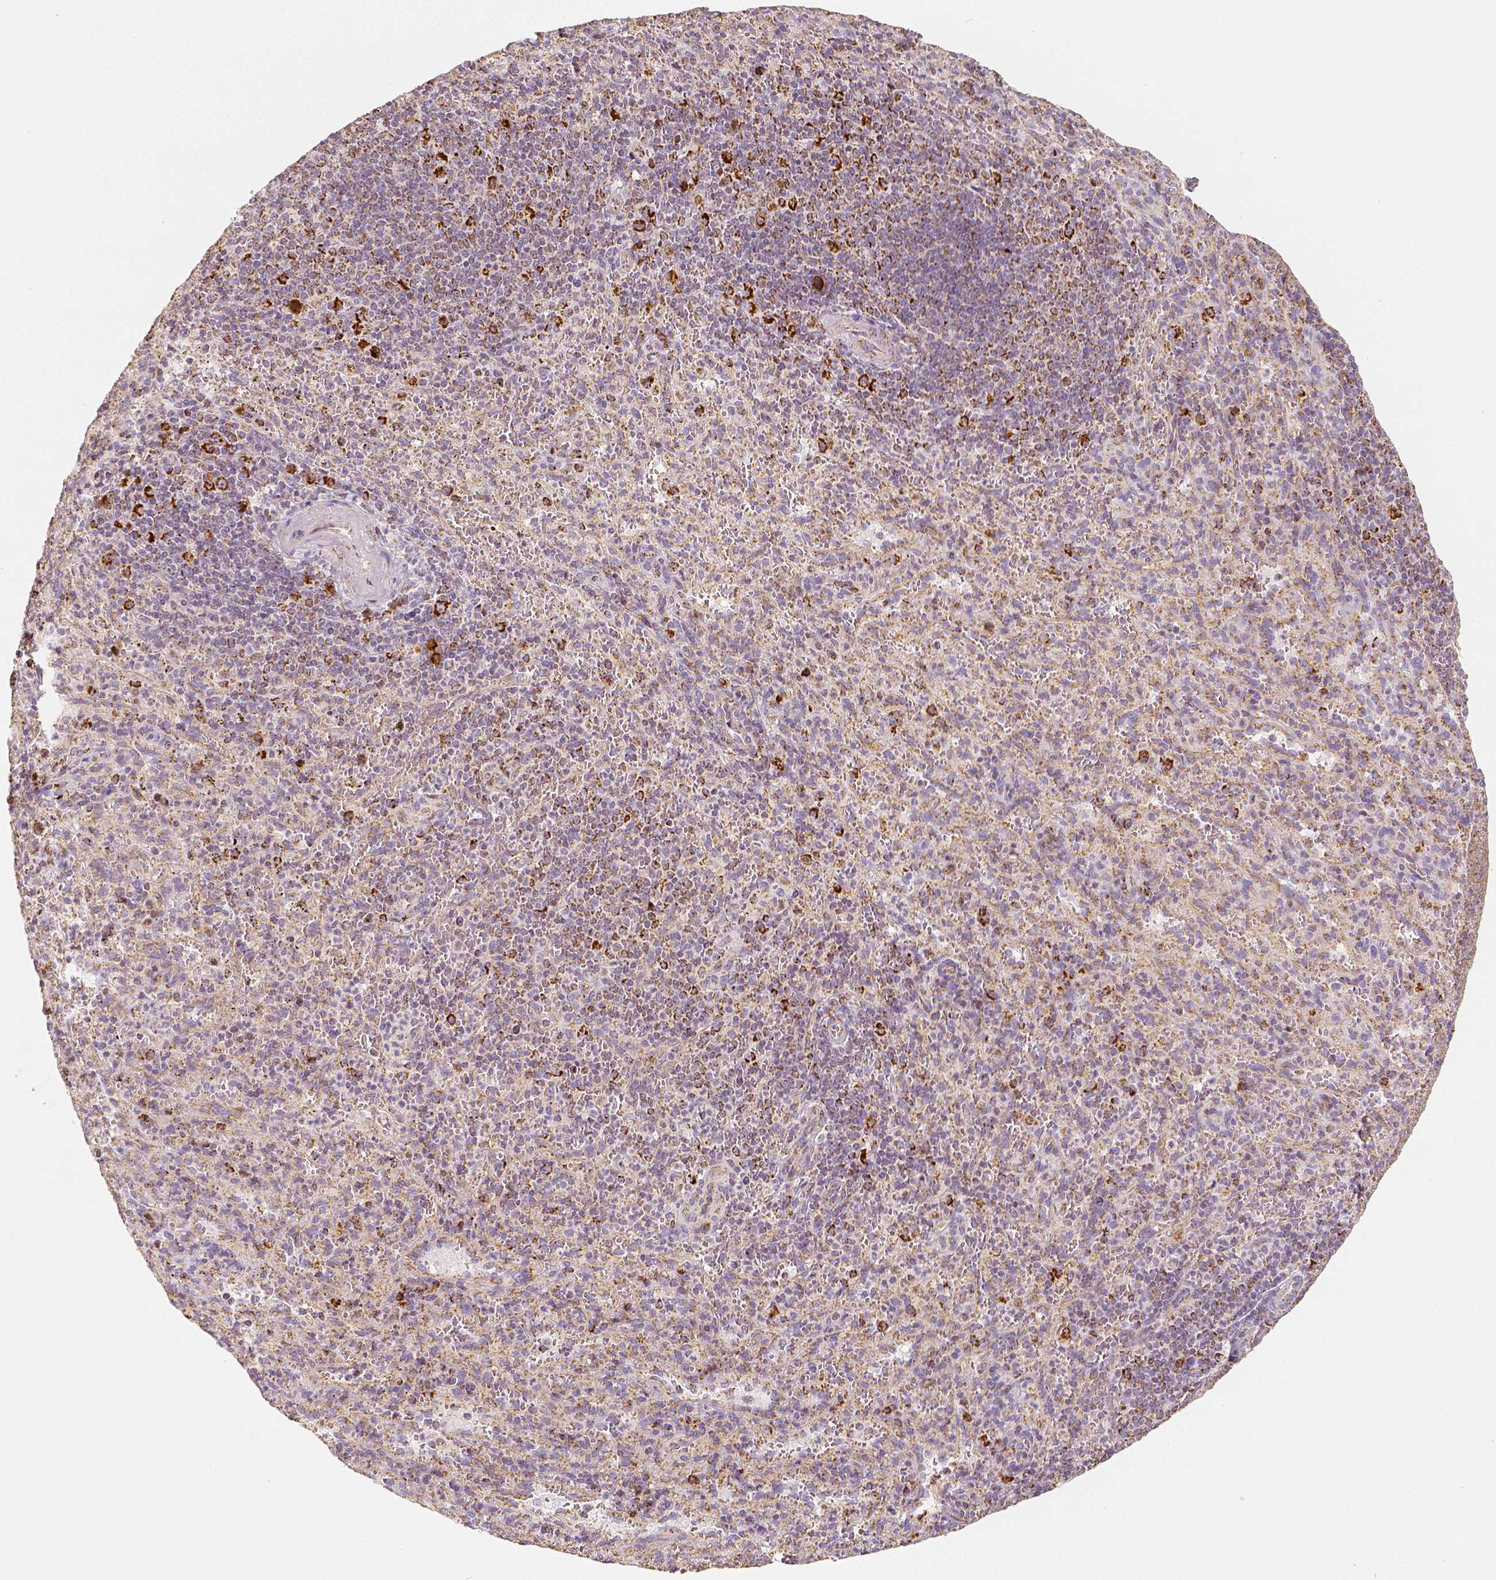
{"staining": {"intensity": "strong", "quantity": "<25%", "location": "cytoplasmic/membranous"}, "tissue": "spleen", "cell_type": "Cells in red pulp", "image_type": "normal", "snomed": [{"axis": "morphology", "description": "Normal tissue, NOS"}, {"axis": "topography", "description": "Spleen"}], "caption": "Spleen stained with IHC displays strong cytoplasmic/membranous staining in about <25% of cells in red pulp. (brown staining indicates protein expression, while blue staining denotes nuclei).", "gene": "PGAM5", "patient": {"sex": "male", "age": 57}}